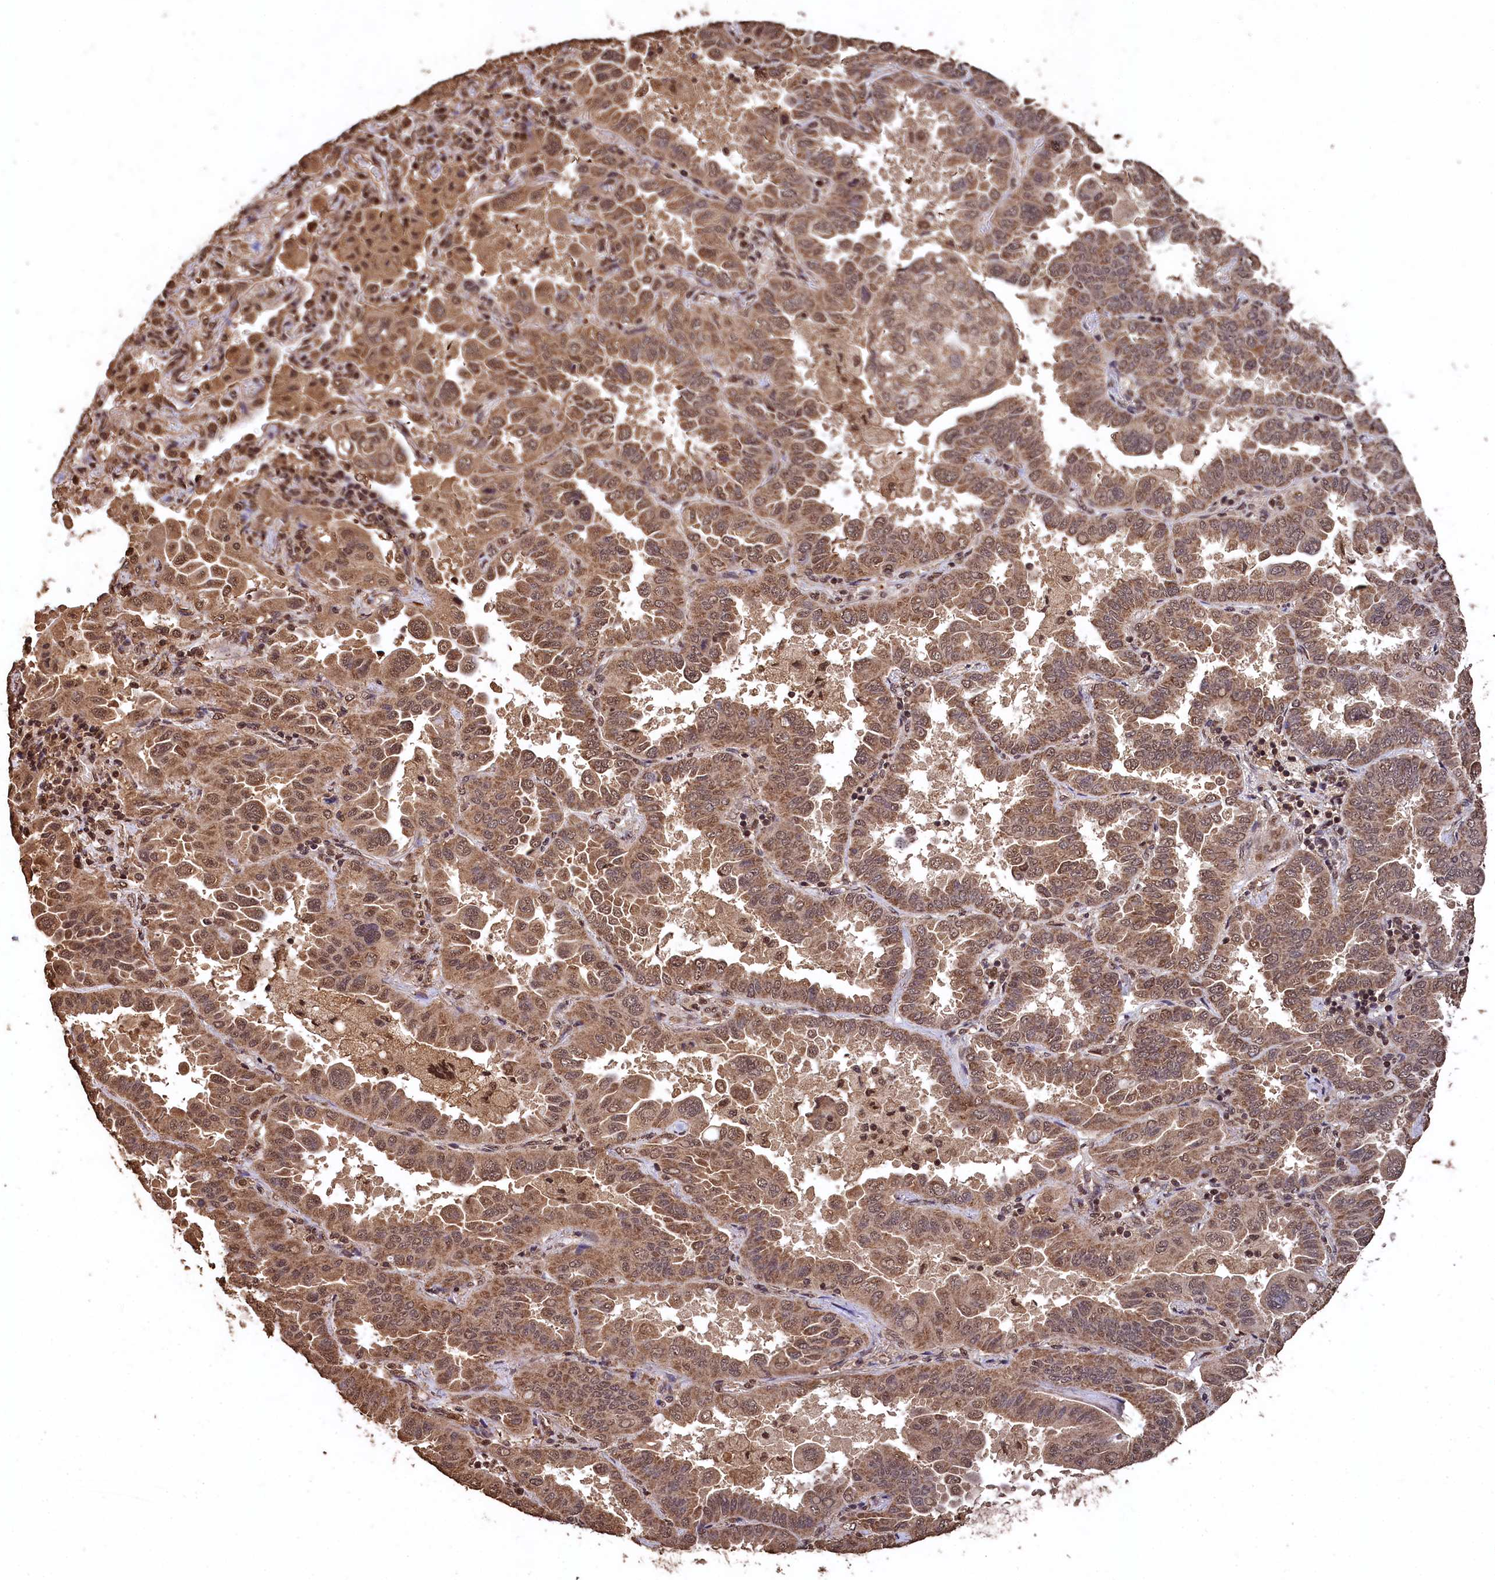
{"staining": {"intensity": "moderate", "quantity": ">75%", "location": "cytoplasmic/membranous,nuclear"}, "tissue": "lung cancer", "cell_type": "Tumor cells", "image_type": "cancer", "snomed": [{"axis": "morphology", "description": "Adenocarcinoma, NOS"}, {"axis": "topography", "description": "Lung"}], "caption": "Immunohistochemistry (DAB (3,3'-diaminobenzidine)) staining of human lung cancer displays moderate cytoplasmic/membranous and nuclear protein staining in approximately >75% of tumor cells.", "gene": "CEP57L1", "patient": {"sex": "male", "age": 64}}